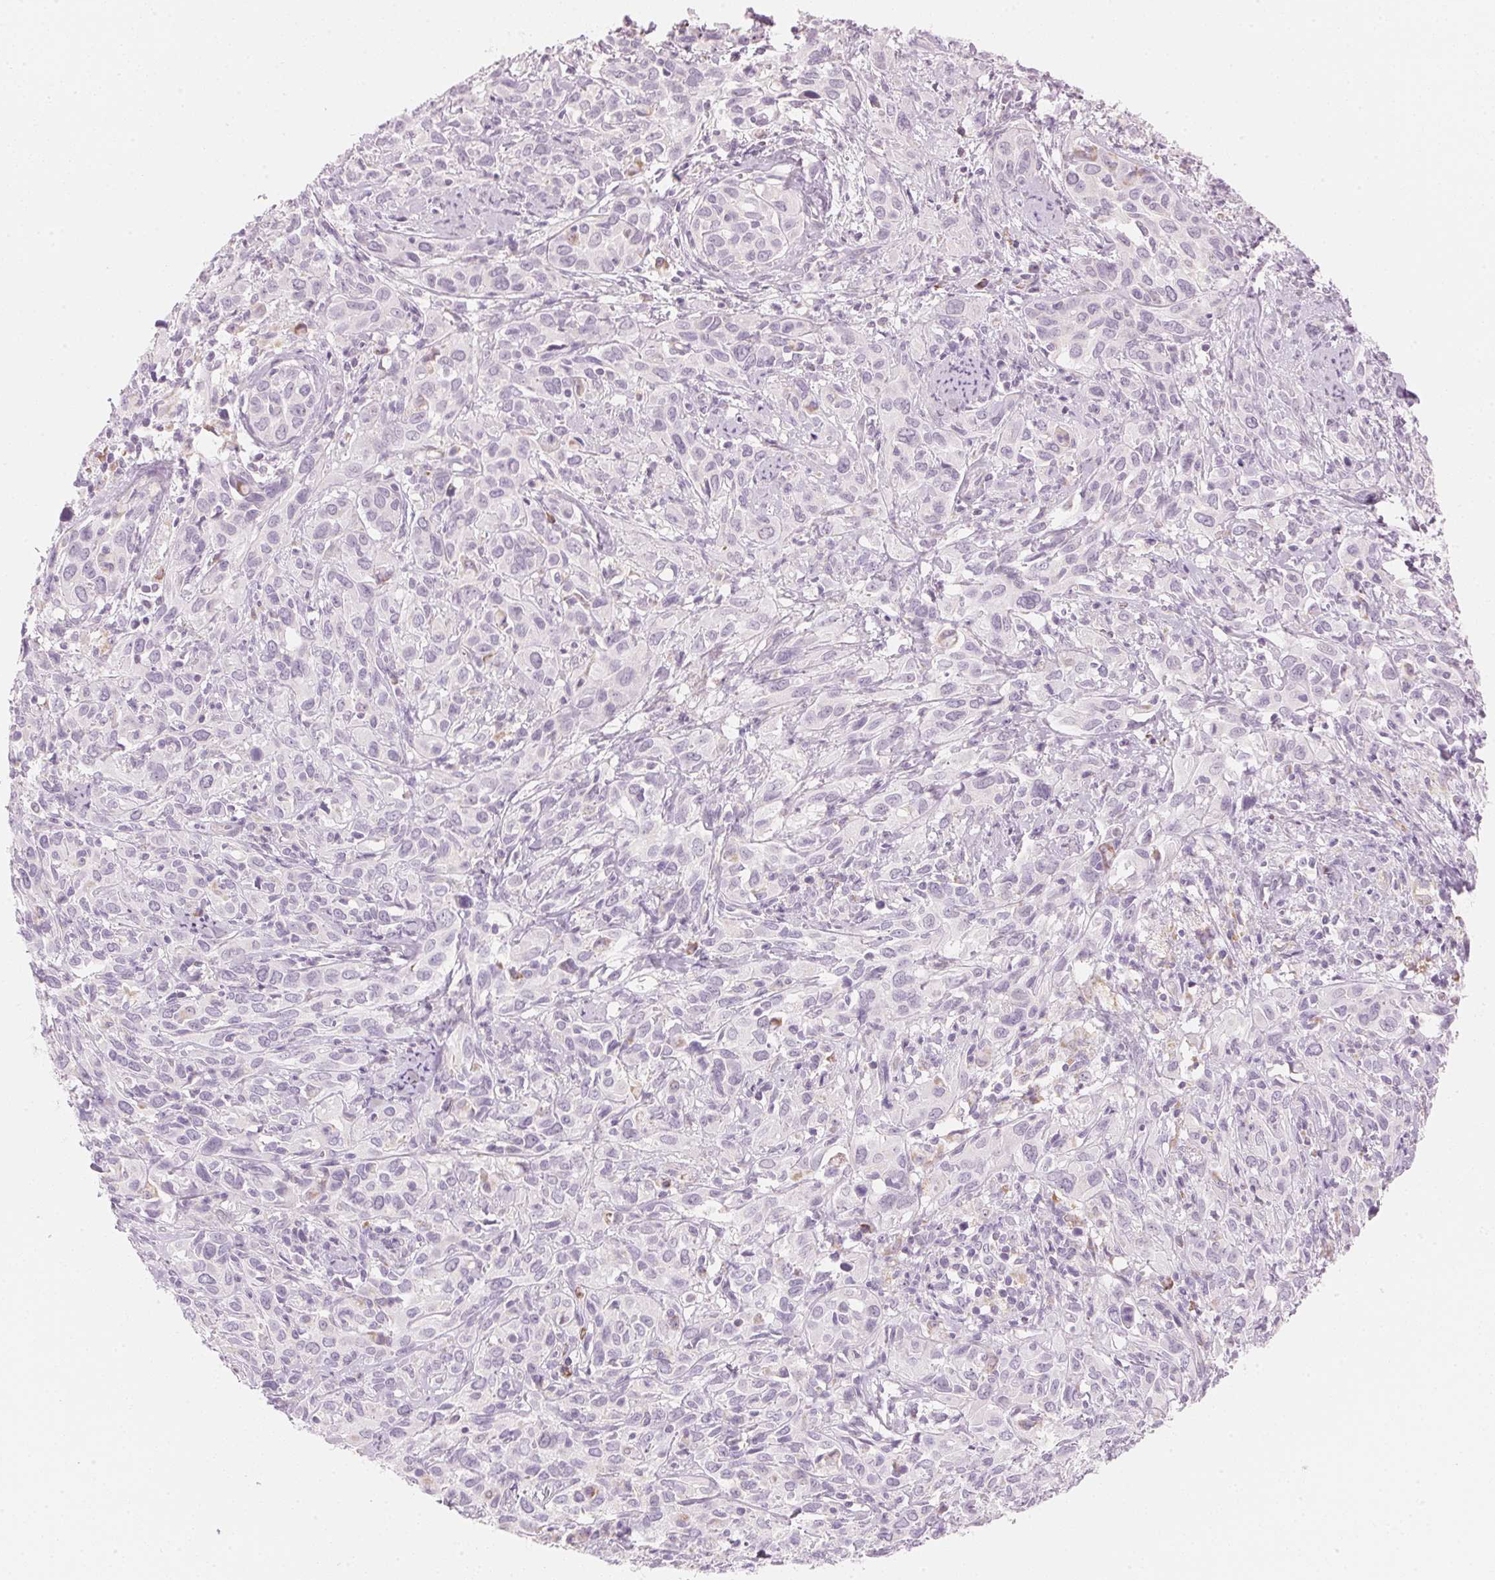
{"staining": {"intensity": "negative", "quantity": "none", "location": "none"}, "tissue": "cervical cancer", "cell_type": "Tumor cells", "image_type": "cancer", "snomed": [{"axis": "morphology", "description": "Normal tissue, NOS"}, {"axis": "morphology", "description": "Squamous cell carcinoma, NOS"}, {"axis": "topography", "description": "Cervix"}], "caption": "Immunohistochemistry histopathology image of human cervical cancer (squamous cell carcinoma) stained for a protein (brown), which displays no expression in tumor cells.", "gene": "HOXB13", "patient": {"sex": "female", "age": 51}}